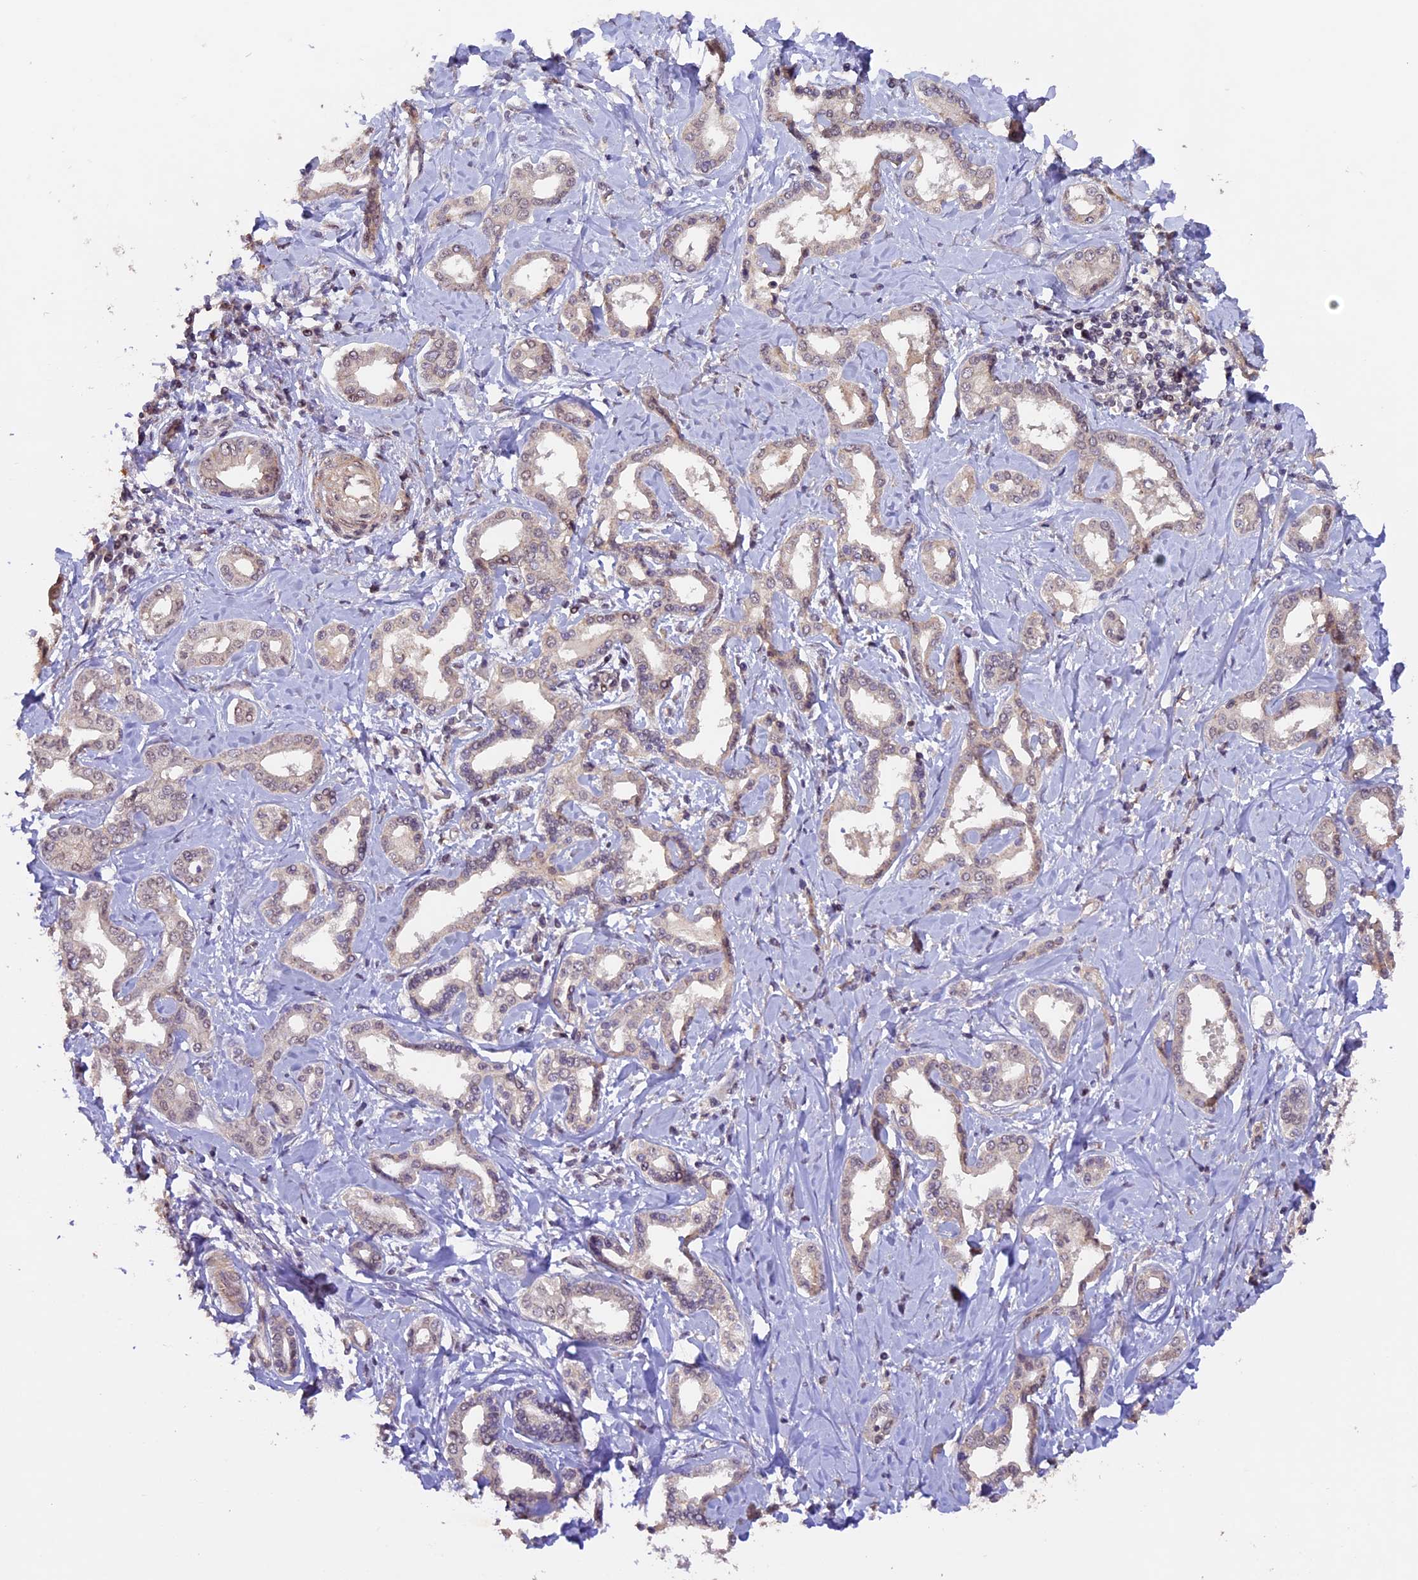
{"staining": {"intensity": "negative", "quantity": "none", "location": "none"}, "tissue": "liver cancer", "cell_type": "Tumor cells", "image_type": "cancer", "snomed": [{"axis": "morphology", "description": "Cholangiocarcinoma"}, {"axis": "topography", "description": "Liver"}], "caption": "Immunohistochemistry image of neoplastic tissue: human liver cholangiocarcinoma stained with DAB (3,3'-diaminobenzidine) demonstrates no significant protein expression in tumor cells.", "gene": "GNB5", "patient": {"sex": "female", "age": 77}}